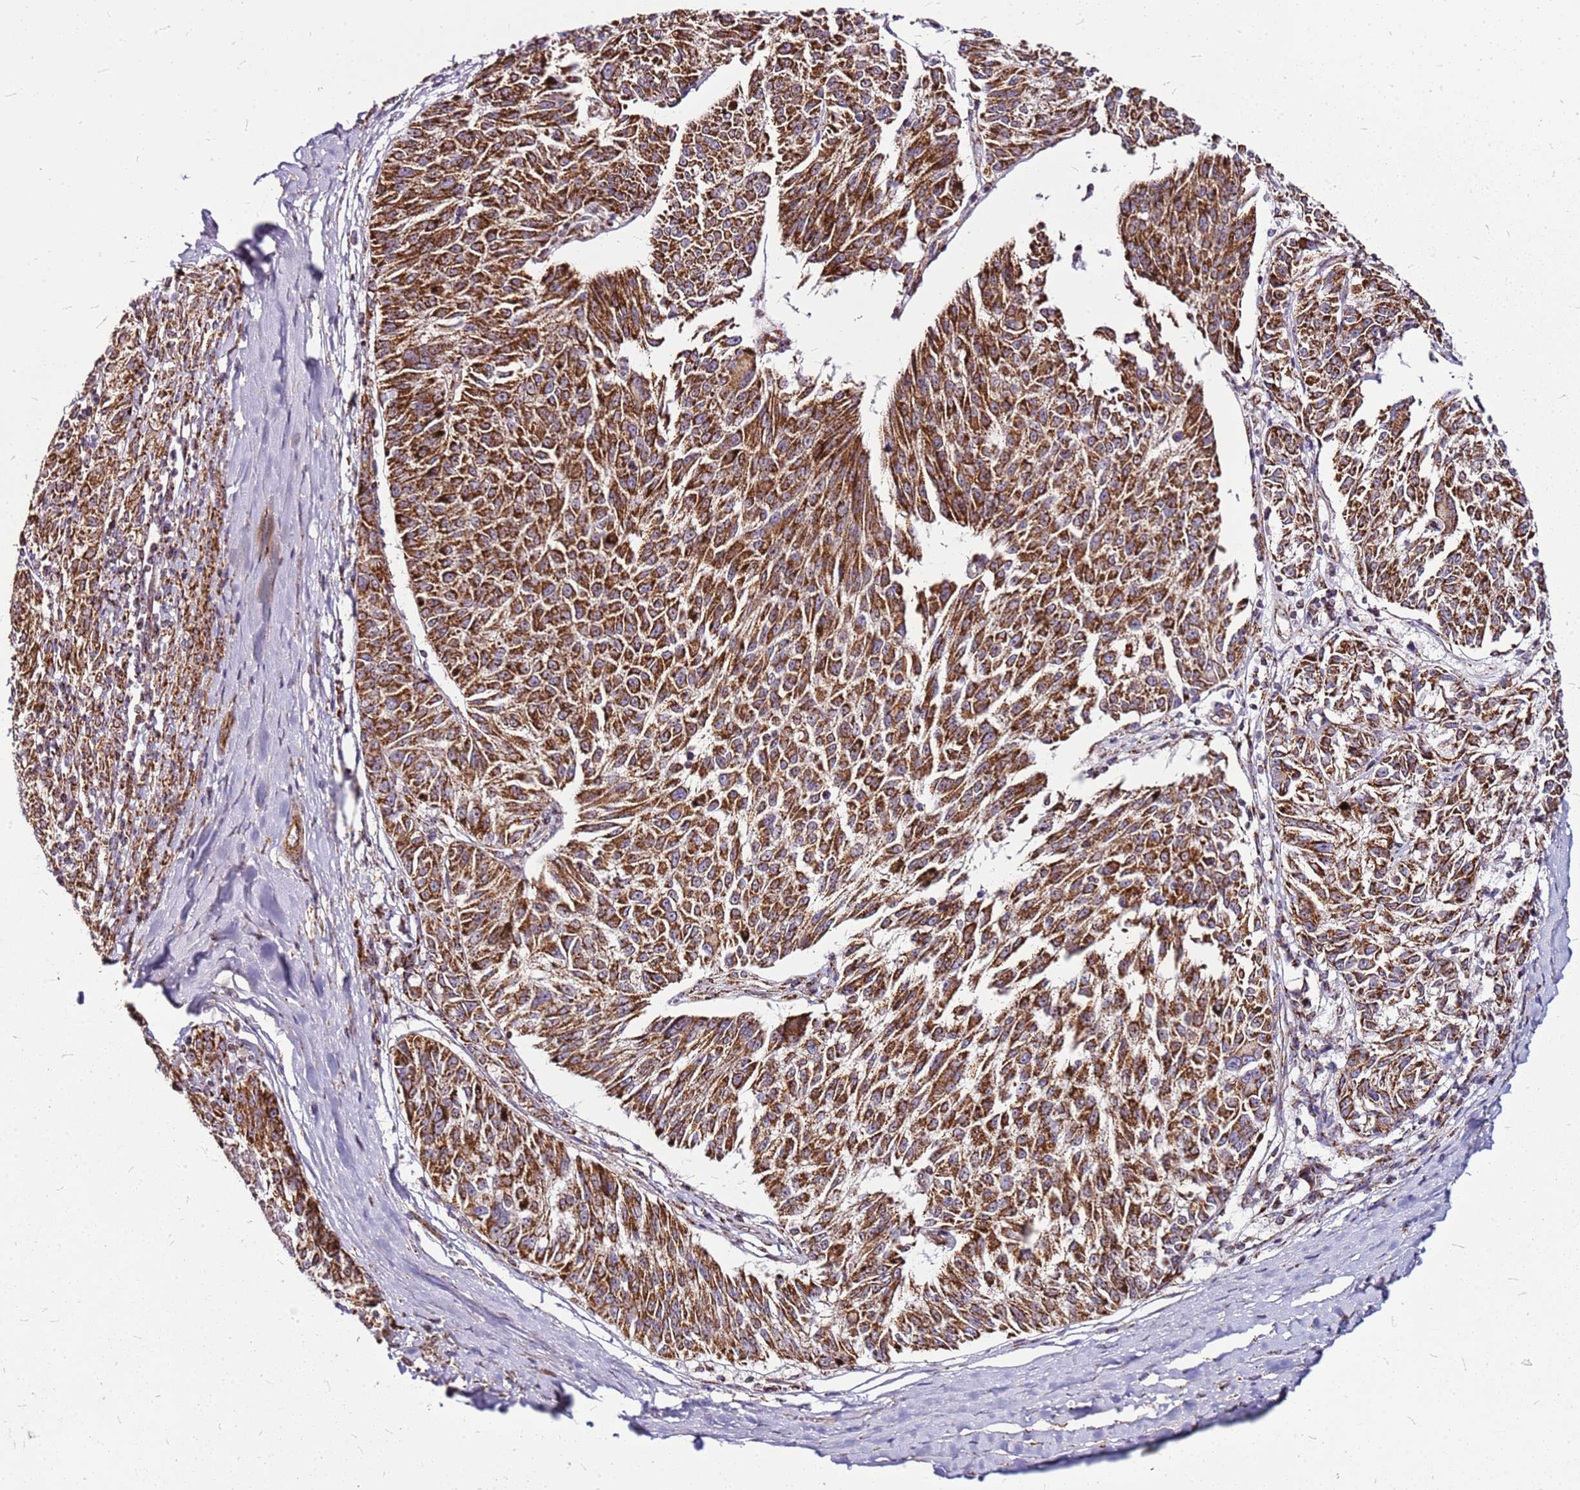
{"staining": {"intensity": "moderate", "quantity": ">75%", "location": "cytoplasmic/membranous"}, "tissue": "melanoma", "cell_type": "Tumor cells", "image_type": "cancer", "snomed": [{"axis": "morphology", "description": "Malignant melanoma, NOS"}, {"axis": "topography", "description": "Skin"}], "caption": "Tumor cells display medium levels of moderate cytoplasmic/membranous staining in about >75% of cells in melanoma. (Brightfield microscopy of DAB IHC at high magnification).", "gene": "OR51T1", "patient": {"sex": "female", "age": 72}}